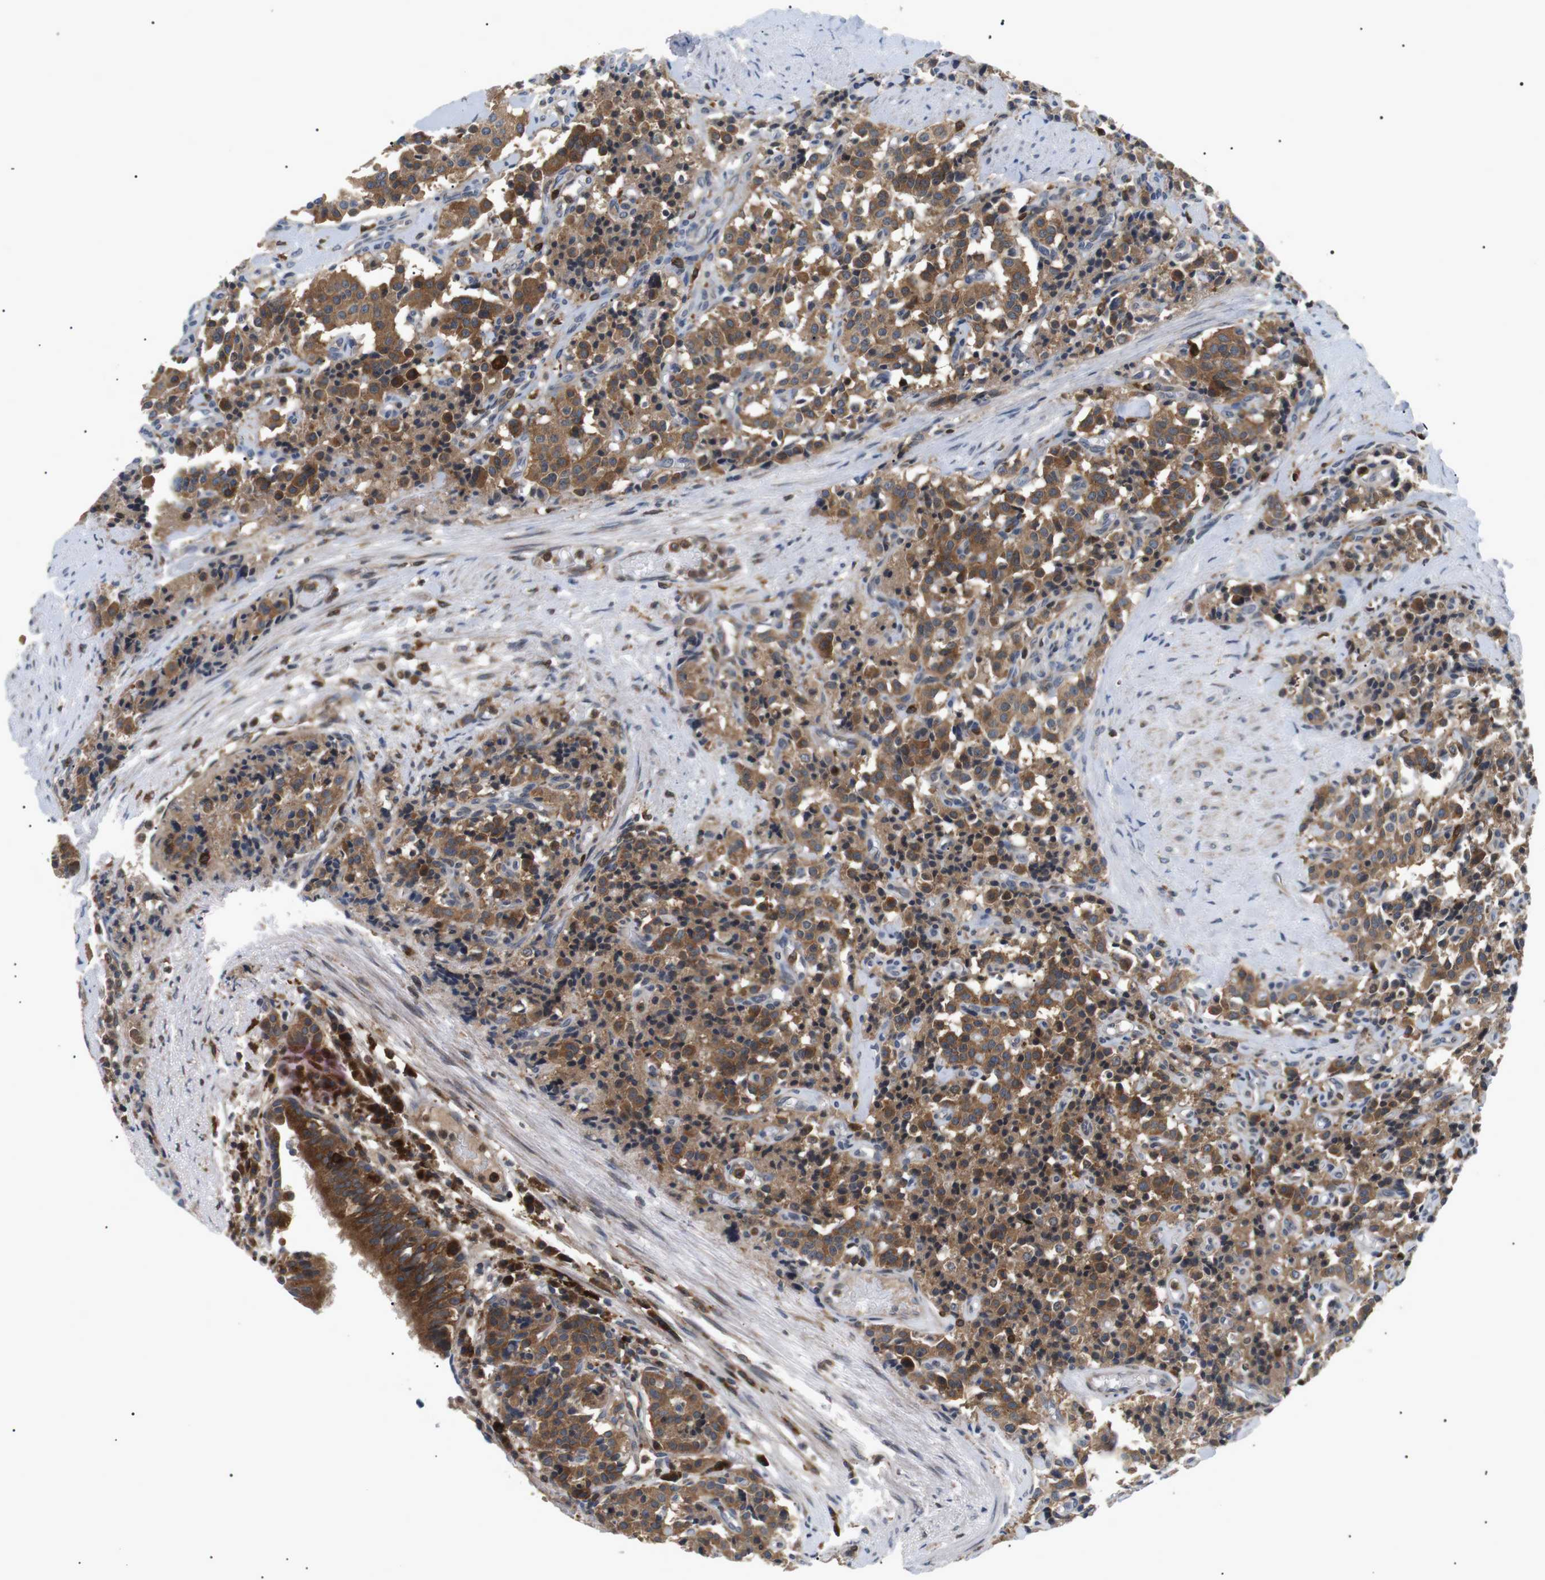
{"staining": {"intensity": "moderate", "quantity": ">75%", "location": "cytoplasmic/membranous"}, "tissue": "carcinoid", "cell_type": "Tumor cells", "image_type": "cancer", "snomed": [{"axis": "morphology", "description": "Carcinoid, malignant, NOS"}, {"axis": "topography", "description": "Lung"}], "caption": "The histopathology image shows immunohistochemical staining of carcinoid. There is moderate cytoplasmic/membranous expression is identified in about >75% of tumor cells.", "gene": "RAB9A", "patient": {"sex": "male", "age": 30}}